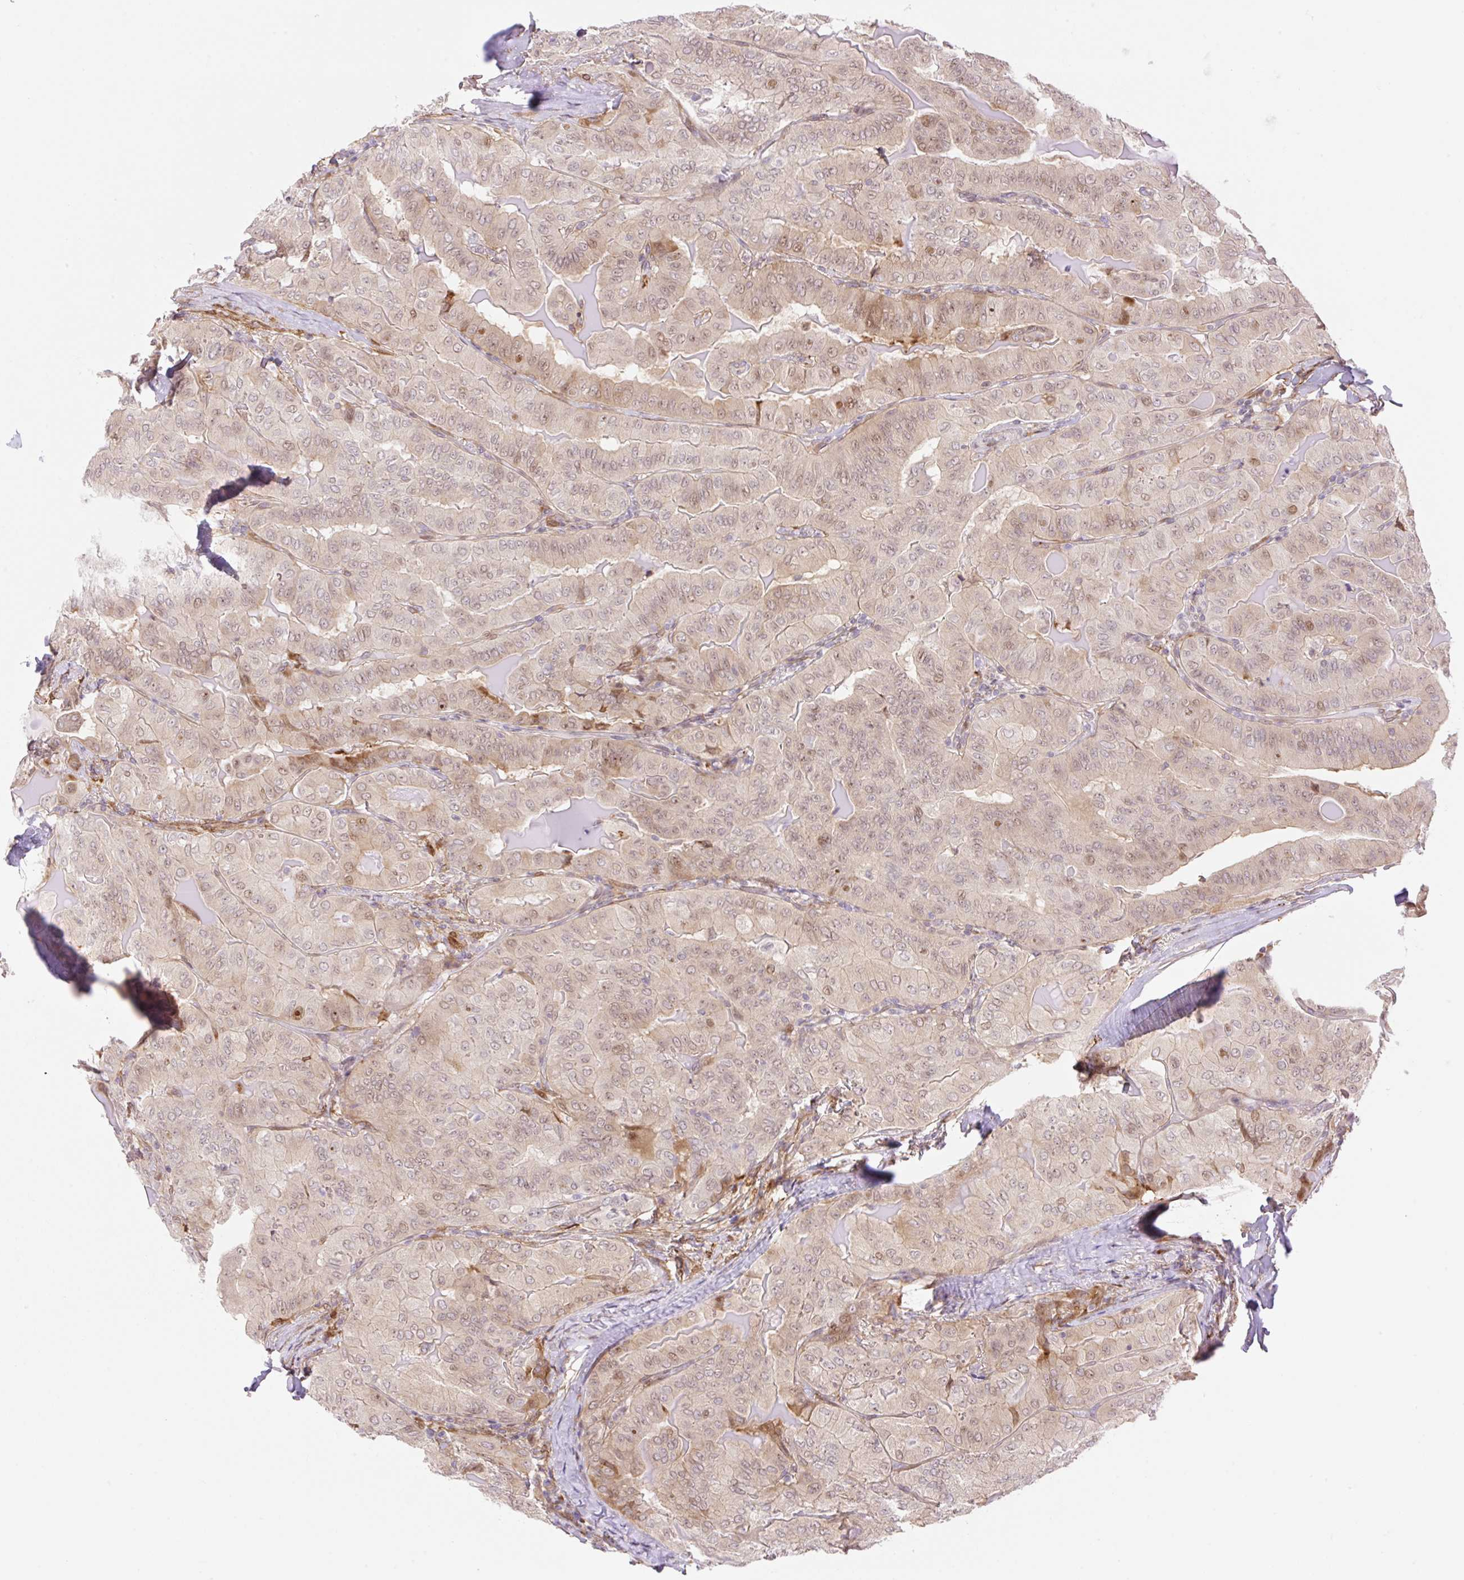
{"staining": {"intensity": "weak", "quantity": "25%-75%", "location": "cytoplasmic/membranous,nuclear"}, "tissue": "thyroid cancer", "cell_type": "Tumor cells", "image_type": "cancer", "snomed": [{"axis": "morphology", "description": "Papillary adenocarcinoma, NOS"}, {"axis": "topography", "description": "Thyroid gland"}], "caption": "Protein analysis of papillary adenocarcinoma (thyroid) tissue shows weak cytoplasmic/membranous and nuclear positivity in approximately 25%-75% of tumor cells. (DAB (3,3'-diaminobenzidine) = brown stain, brightfield microscopy at high magnification).", "gene": "ZFP41", "patient": {"sex": "female", "age": 68}}